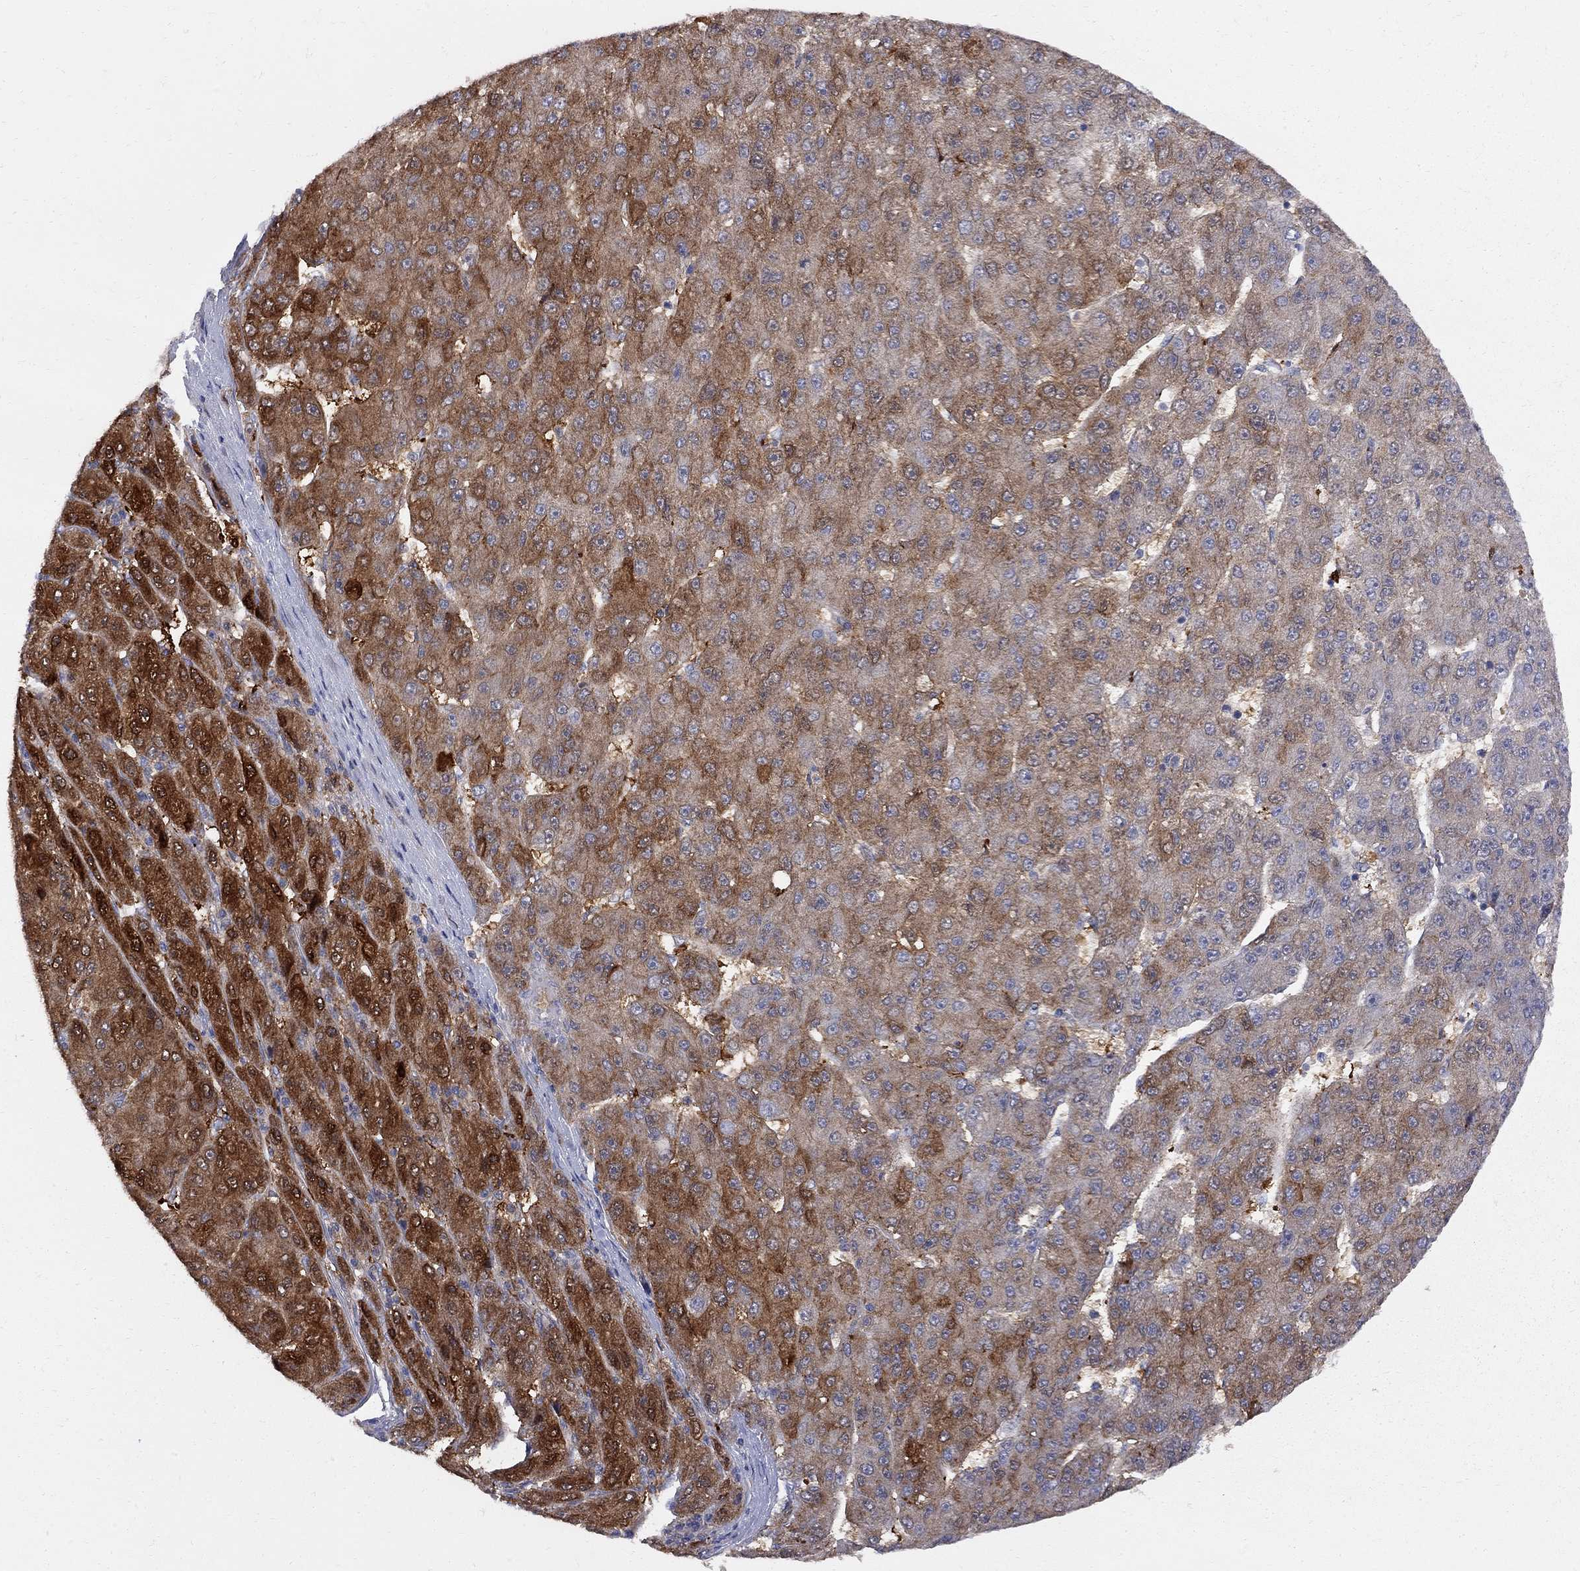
{"staining": {"intensity": "strong", "quantity": "<25%", "location": "cytoplasmic/membranous"}, "tissue": "liver cancer", "cell_type": "Tumor cells", "image_type": "cancer", "snomed": [{"axis": "morphology", "description": "Carcinoma, Hepatocellular, NOS"}, {"axis": "topography", "description": "Liver"}], "caption": "High-magnification brightfield microscopy of hepatocellular carcinoma (liver) stained with DAB (3,3'-diaminobenzidine) (brown) and counterstained with hematoxylin (blue). tumor cells exhibit strong cytoplasmic/membranous positivity is seen in approximately<25% of cells.", "gene": "MTHFR", "patient": {"sex": "male", "age": 67}}